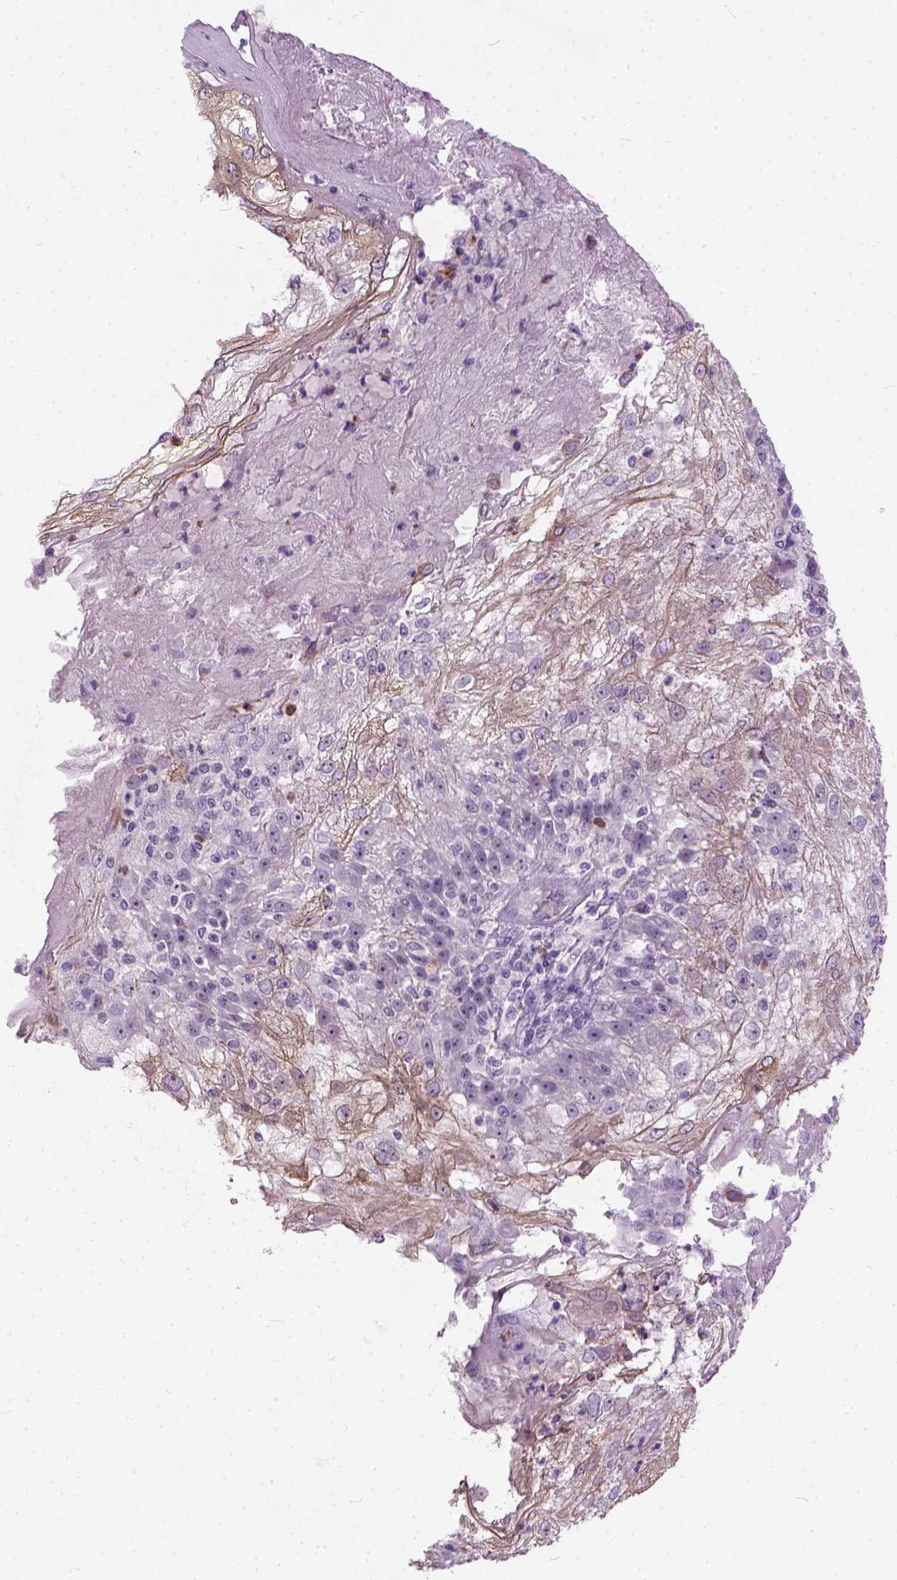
{"staining": {"intensity": "moderate", "quantity": "25%-75%", "location": "cytoplasmic/membranous"}, "tissue": "skin cancer", "cell_type": "Tumor cells", "image_type": "cancer", "snomed": [{"axis": "morphology", "description": "Normal tissue, NOS"}, {"axis": "morphology", "description": "Squamous cell carcinoma, NOS"}, {"axis": "topography", "description": "Skin"}], "caption": "Brown immunohistochemical staining in skin cancer (squamous cell carcinoma) reveals moderate cytoplasmic/membranous expression in approximately 25%-75% of tumor cells.", "gene": "MAPT", "patient": {"sex": "female", "age": 83}}